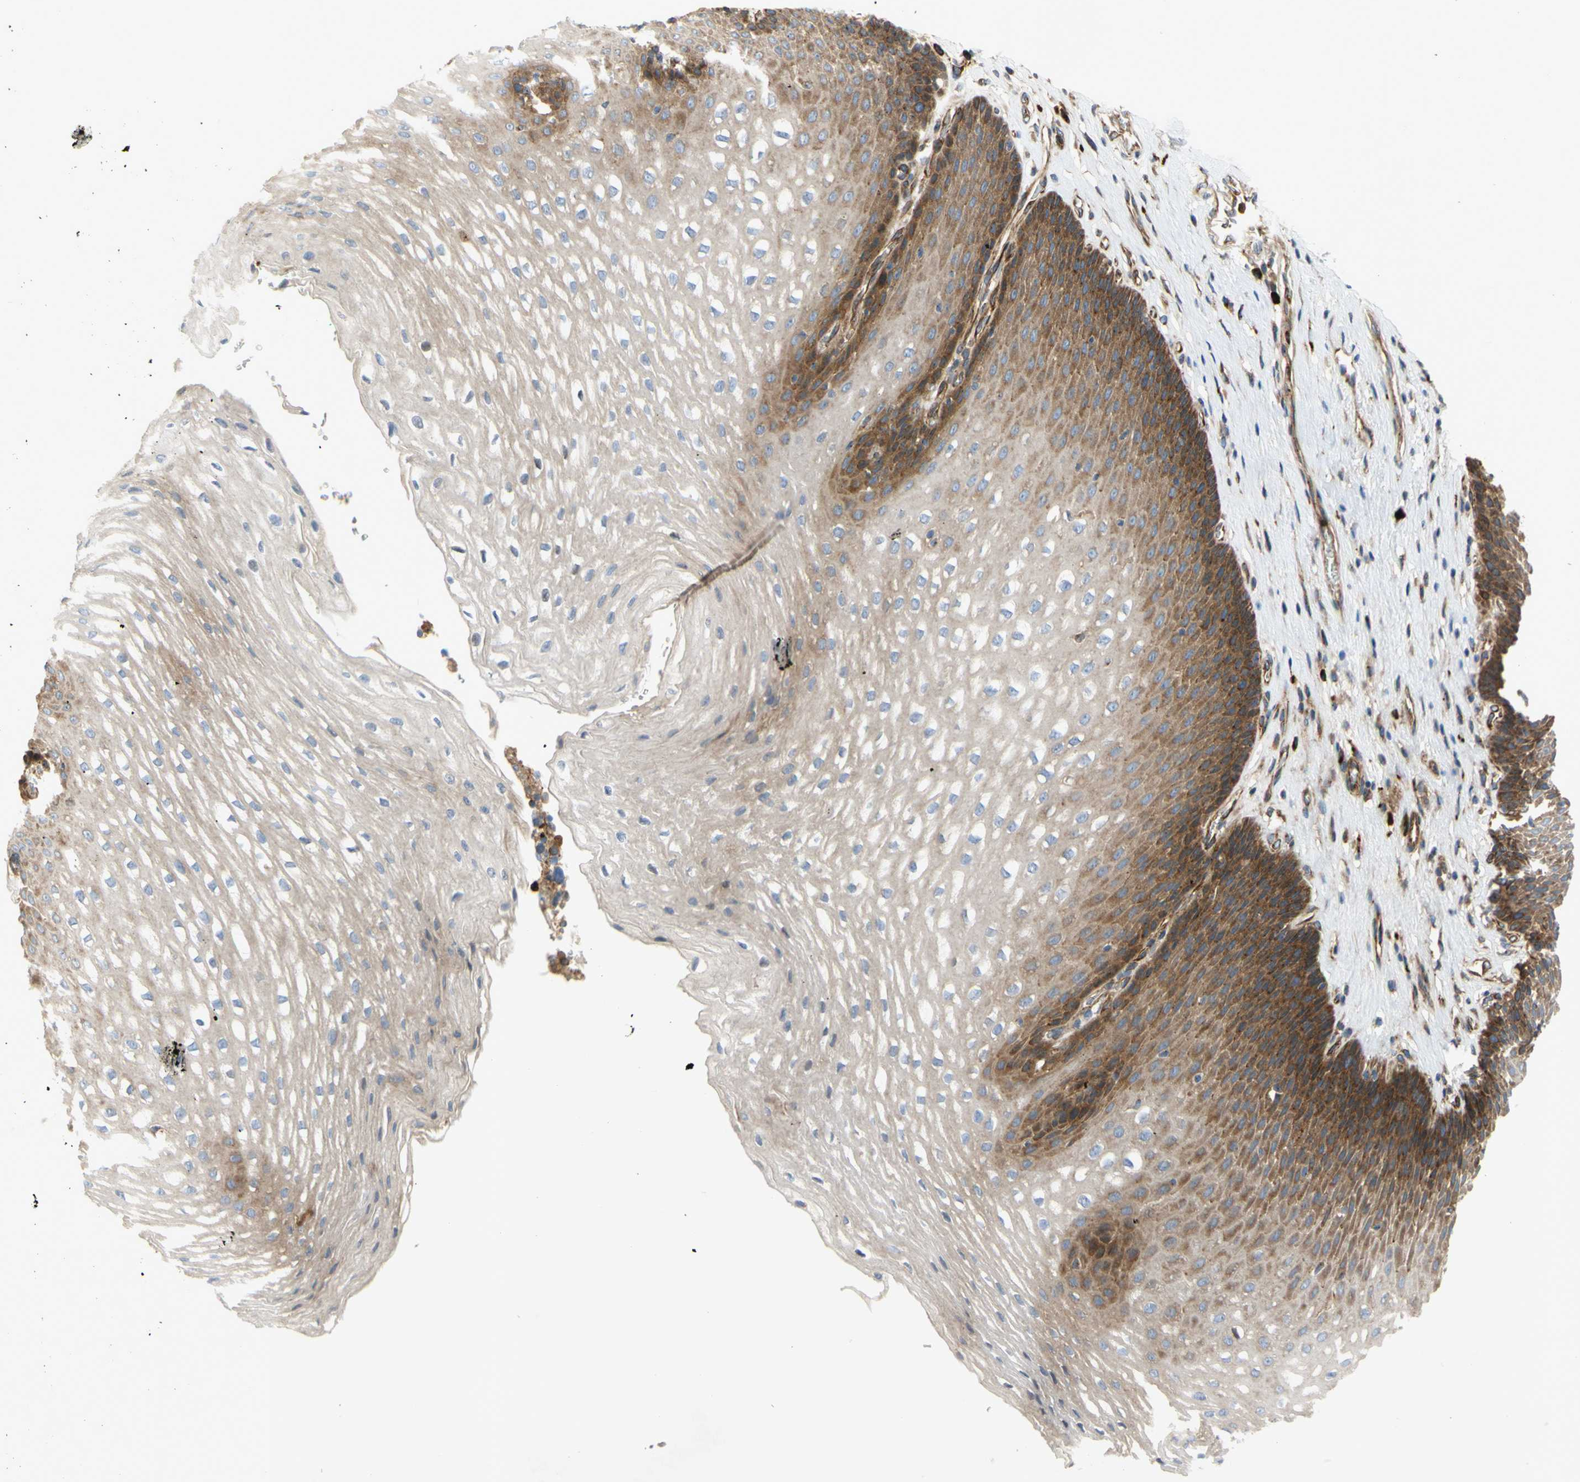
{"staining": {"intensity": "strong", "quantity": "25%-75%", "location": "cytoplasmic/membranous"}, "tissue": "esophagus", "cell_type": "Squamous epithelial cells", "image_type": "normal", "snomed": [{"axis": "morphology", "description": "Normal tissue, NOS"}, {"axis": "topography", "description": "Esophagus"}], "caption": "The immunohistochemical stain highlights strong cytoplasmic/membranous staining in squamous epithelial cells of benign esophagus. (Stains: DAB in brown, nuclei in blue, Microscopy: brightfield microscopy at high magnification).", "gene": "TUBG2", "patient": {"sex": "male", "age": 48}}